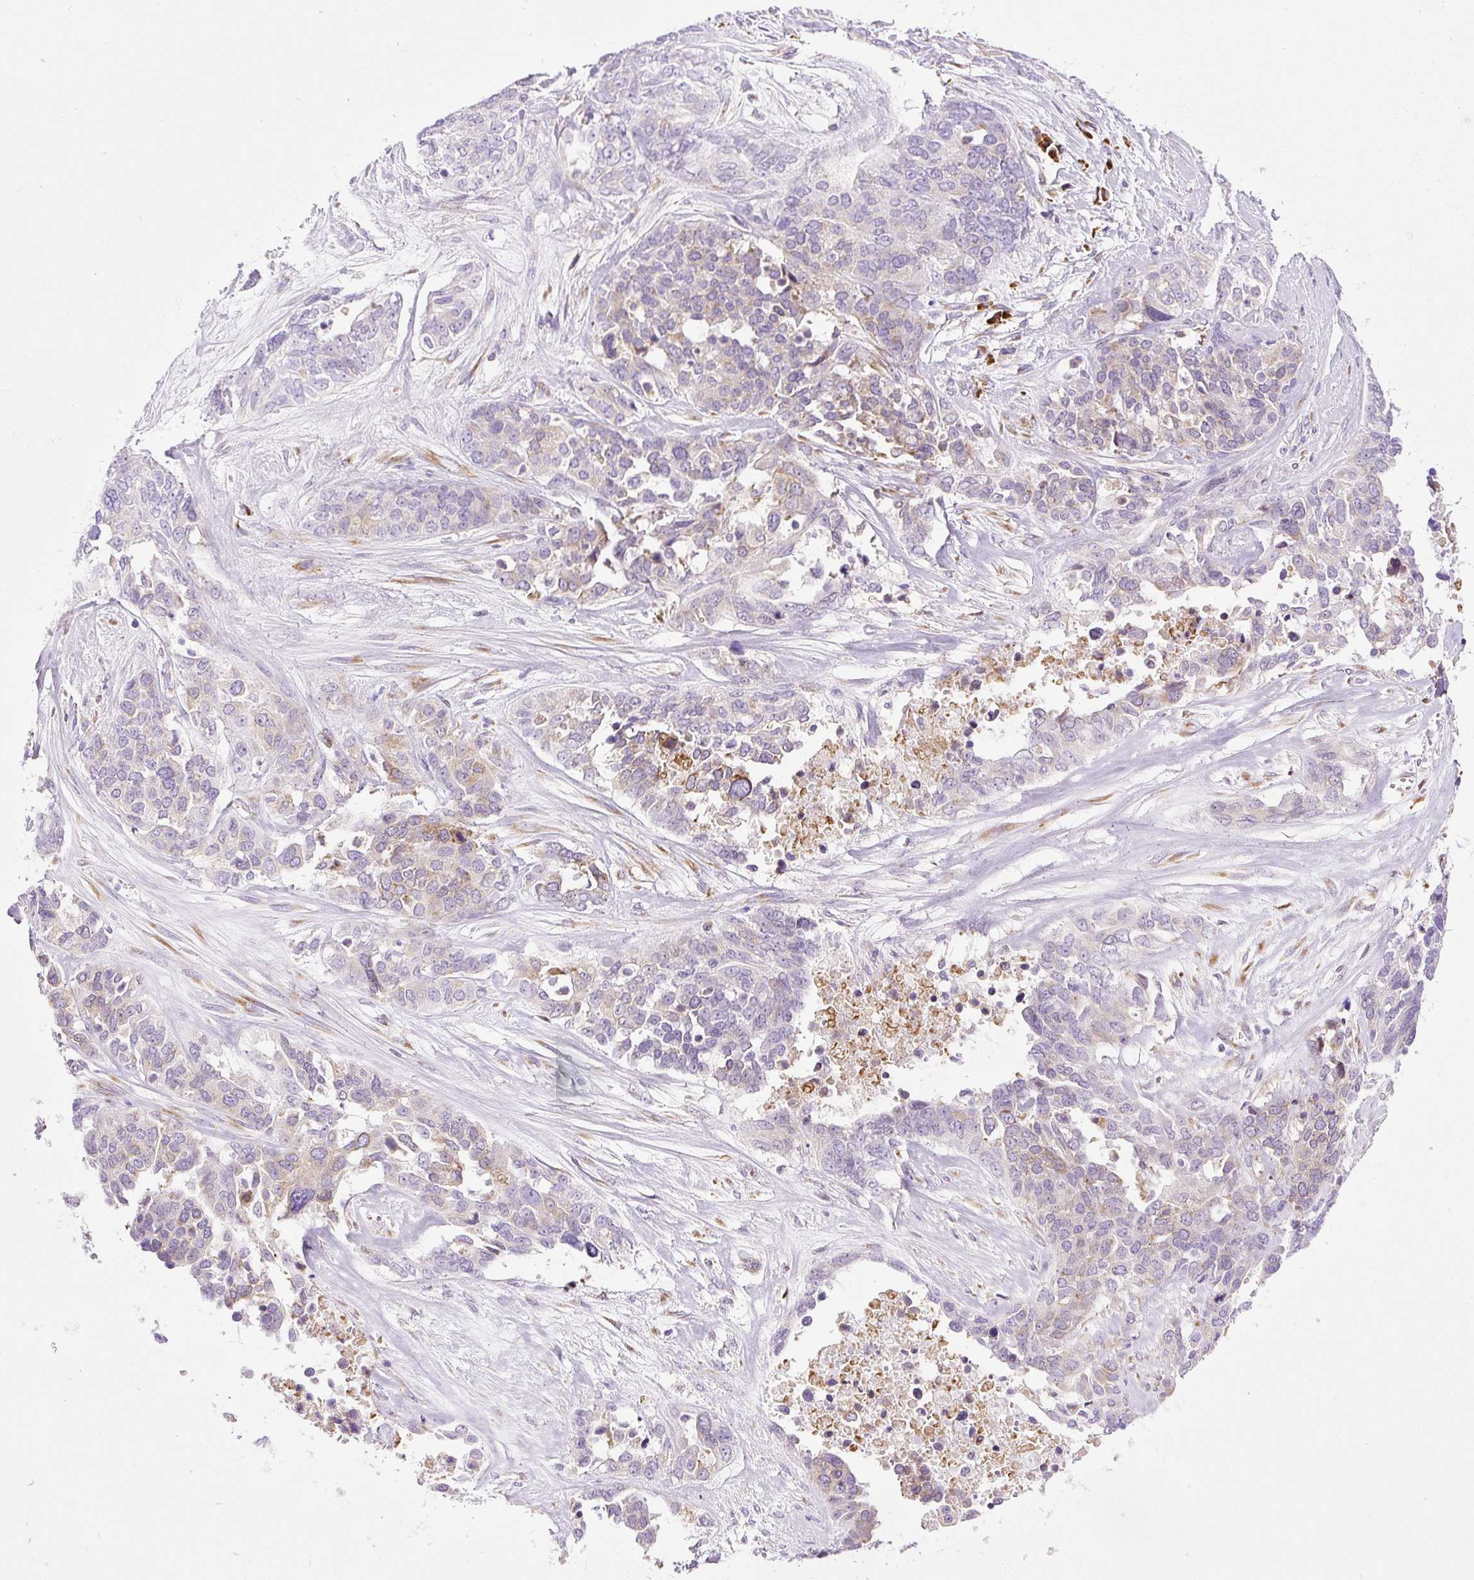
{"staining": {"intensity": "moderate", "quantity": "<25%", "location": "cytoplasmic/membranous"}, "tissue": "ovarian cancer", "cell_type": "Tumor cells", "image_type": "cancer", "snomed": [{"axis": "morphology", "description": "Cystadenocarcinoma, serous, NOS"}, {"axis": "topography", "description": "Ovary"}], "caption": "This image displays ovarian serous cystadenocarcinoma stained with immunohistochemistry to label a protein in brown. The cytoplasmic/membranous of tumor cells show moderate positivity for the protein. Nuclei are counter-stained blue.", "gene": "DDOST", "patient": {"sex": "female", "age": 44}}